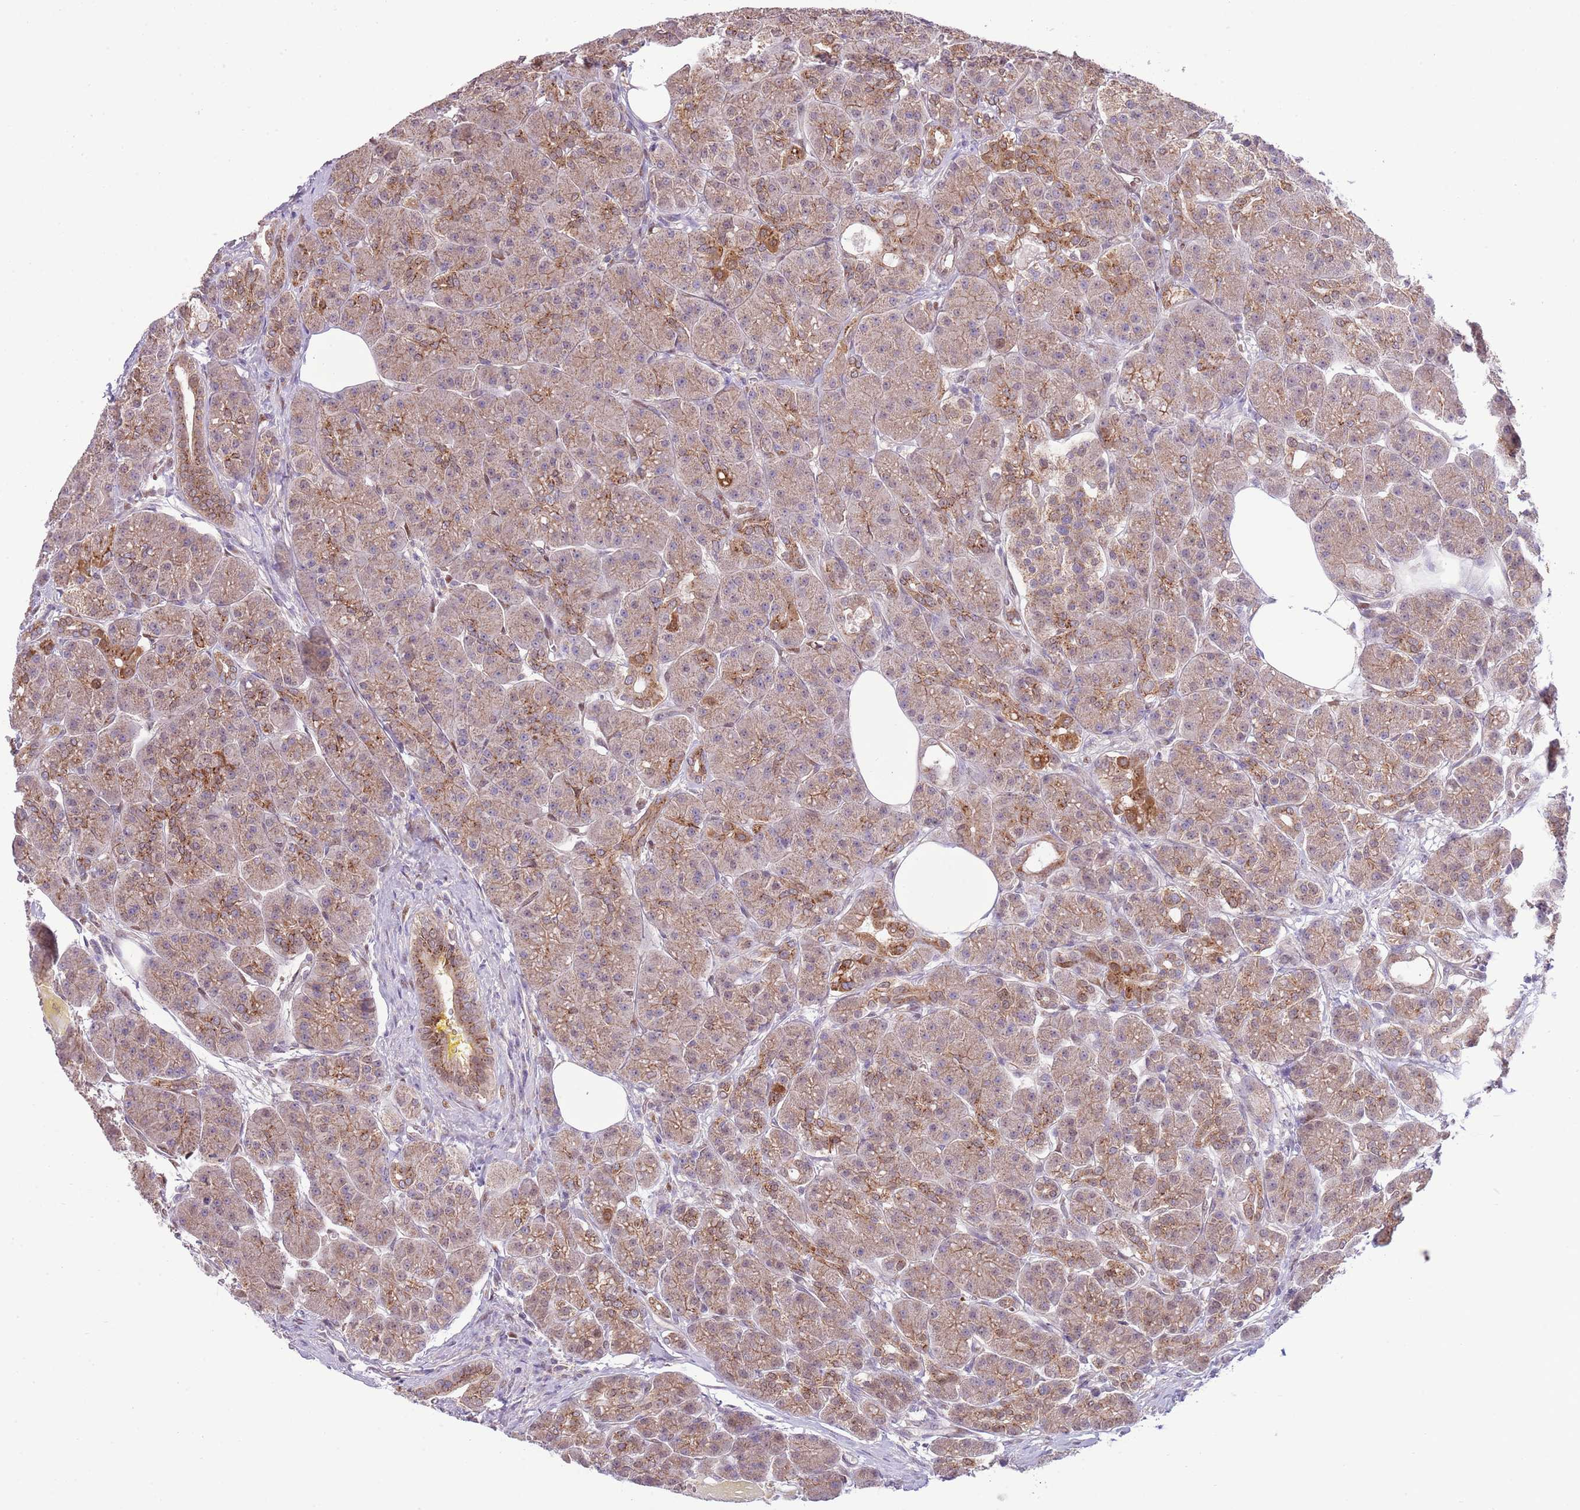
{"staining": {"intensity": "moderate", "quantity": ">75%", "location": "cytoplasmic/membranous"}, "tissue": "pancreas", "cell_type": "Exocrine glandular cells", "image_type": "normal", "snomed": [{"axis": "morphology", "description": "Normal tissue, NOS"}, {"axis": "topography", "description": "Pancreas"}], "caption": "Brown immunohistochemical staining in benign pancreas demonstrates moderate cytoplasmic/membranous expression in approximately >75% of exocrine glandular cells. (Brightfield microscopy of DAB IHC at high magnification).", "gene": "ARL2BP", "patient": {"sex": "male", "age": 63}}